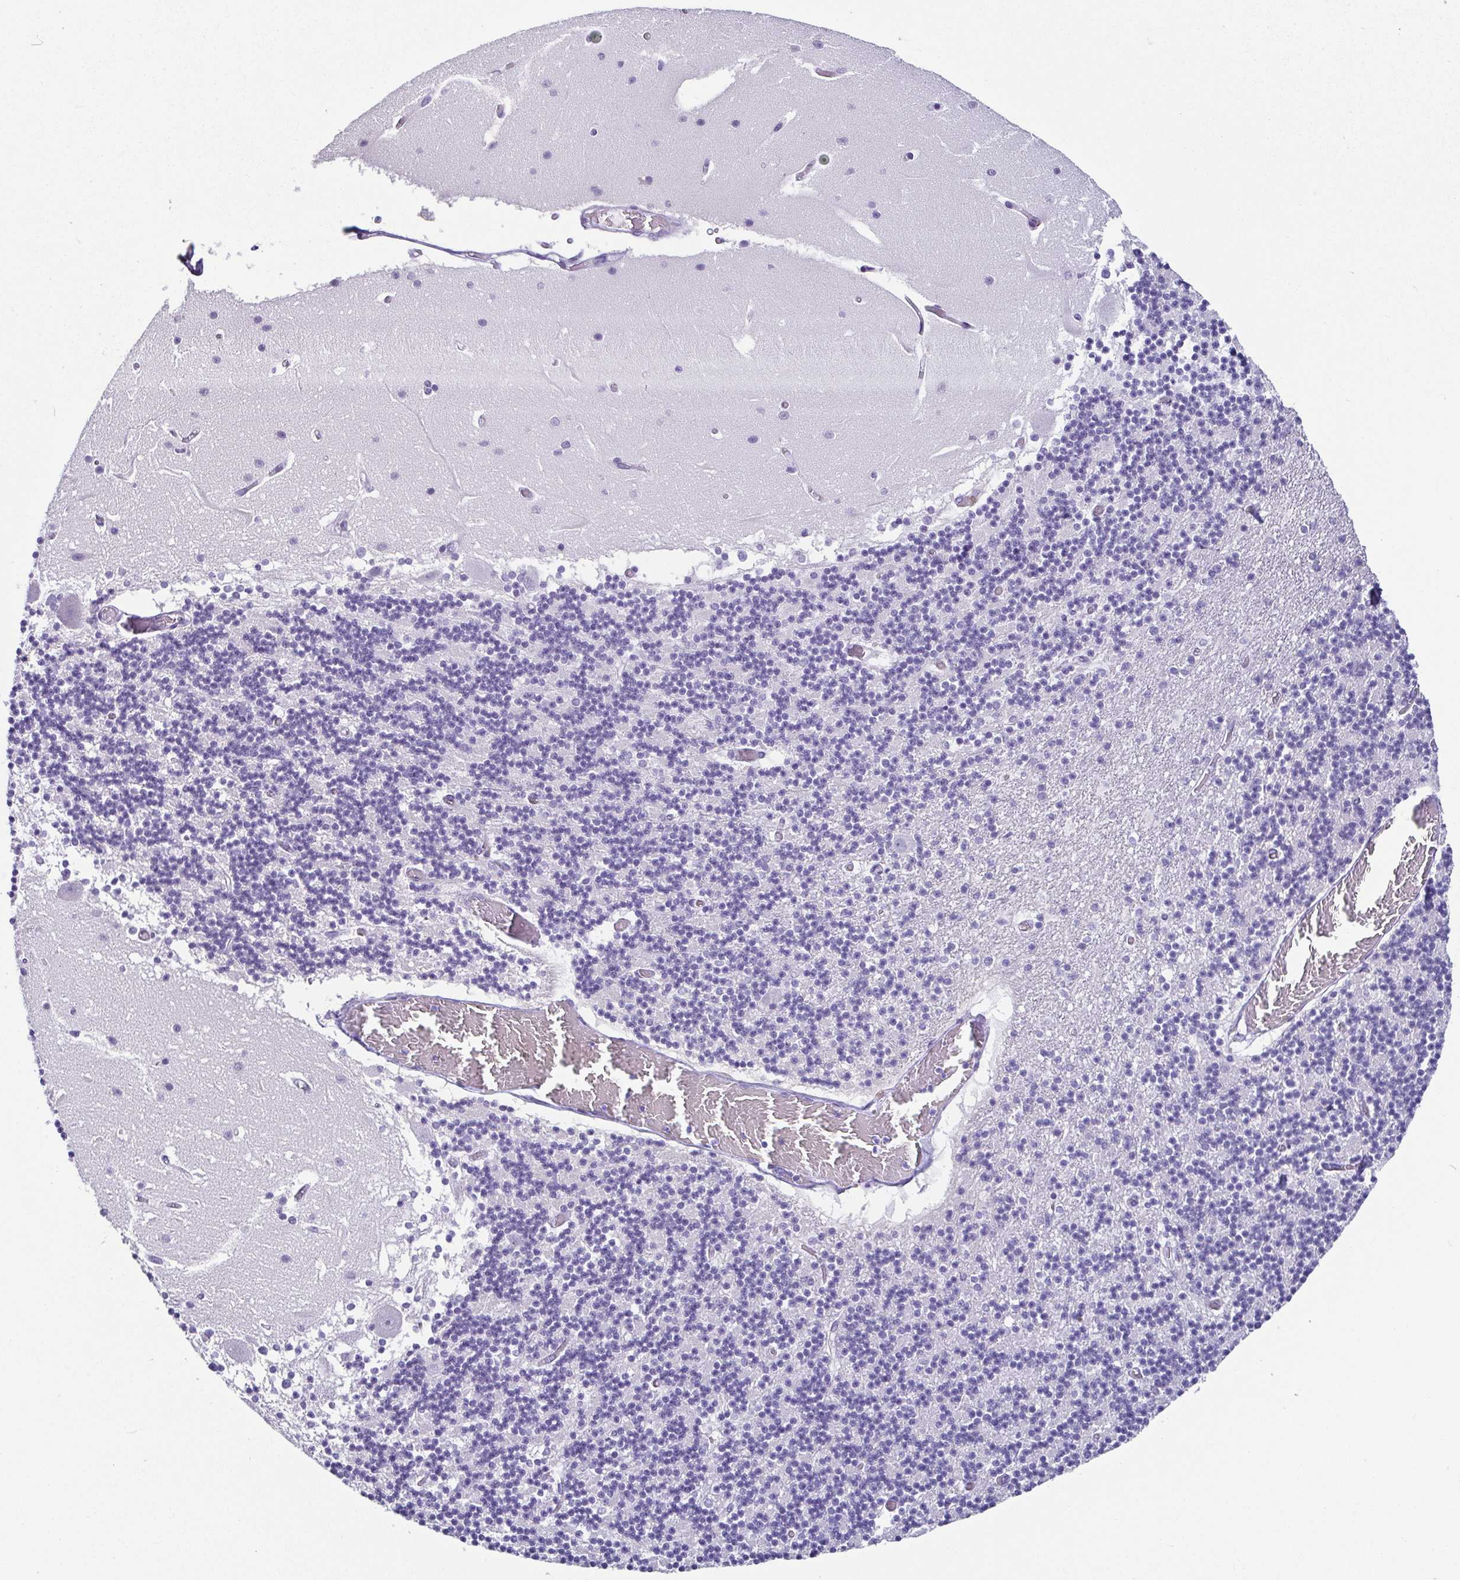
{"staining": {"intensity": "negative", "quantity": "none", "location": "none"}, "tissue": "cerebellum", "cell_type": "Cells in granular layer", "image_type": "normal", "snomed": [{"axis": "morphology", "description": "Normal tissue, NOS"}, {"axis": "topography", "description": "Cerebellum"}], "caption": "Immunohistochemistry of normal human cerebellum displays no staining in cells in granular layer.", "gene": "ESX1", "patient": {"sex": "female", "age": 28}}